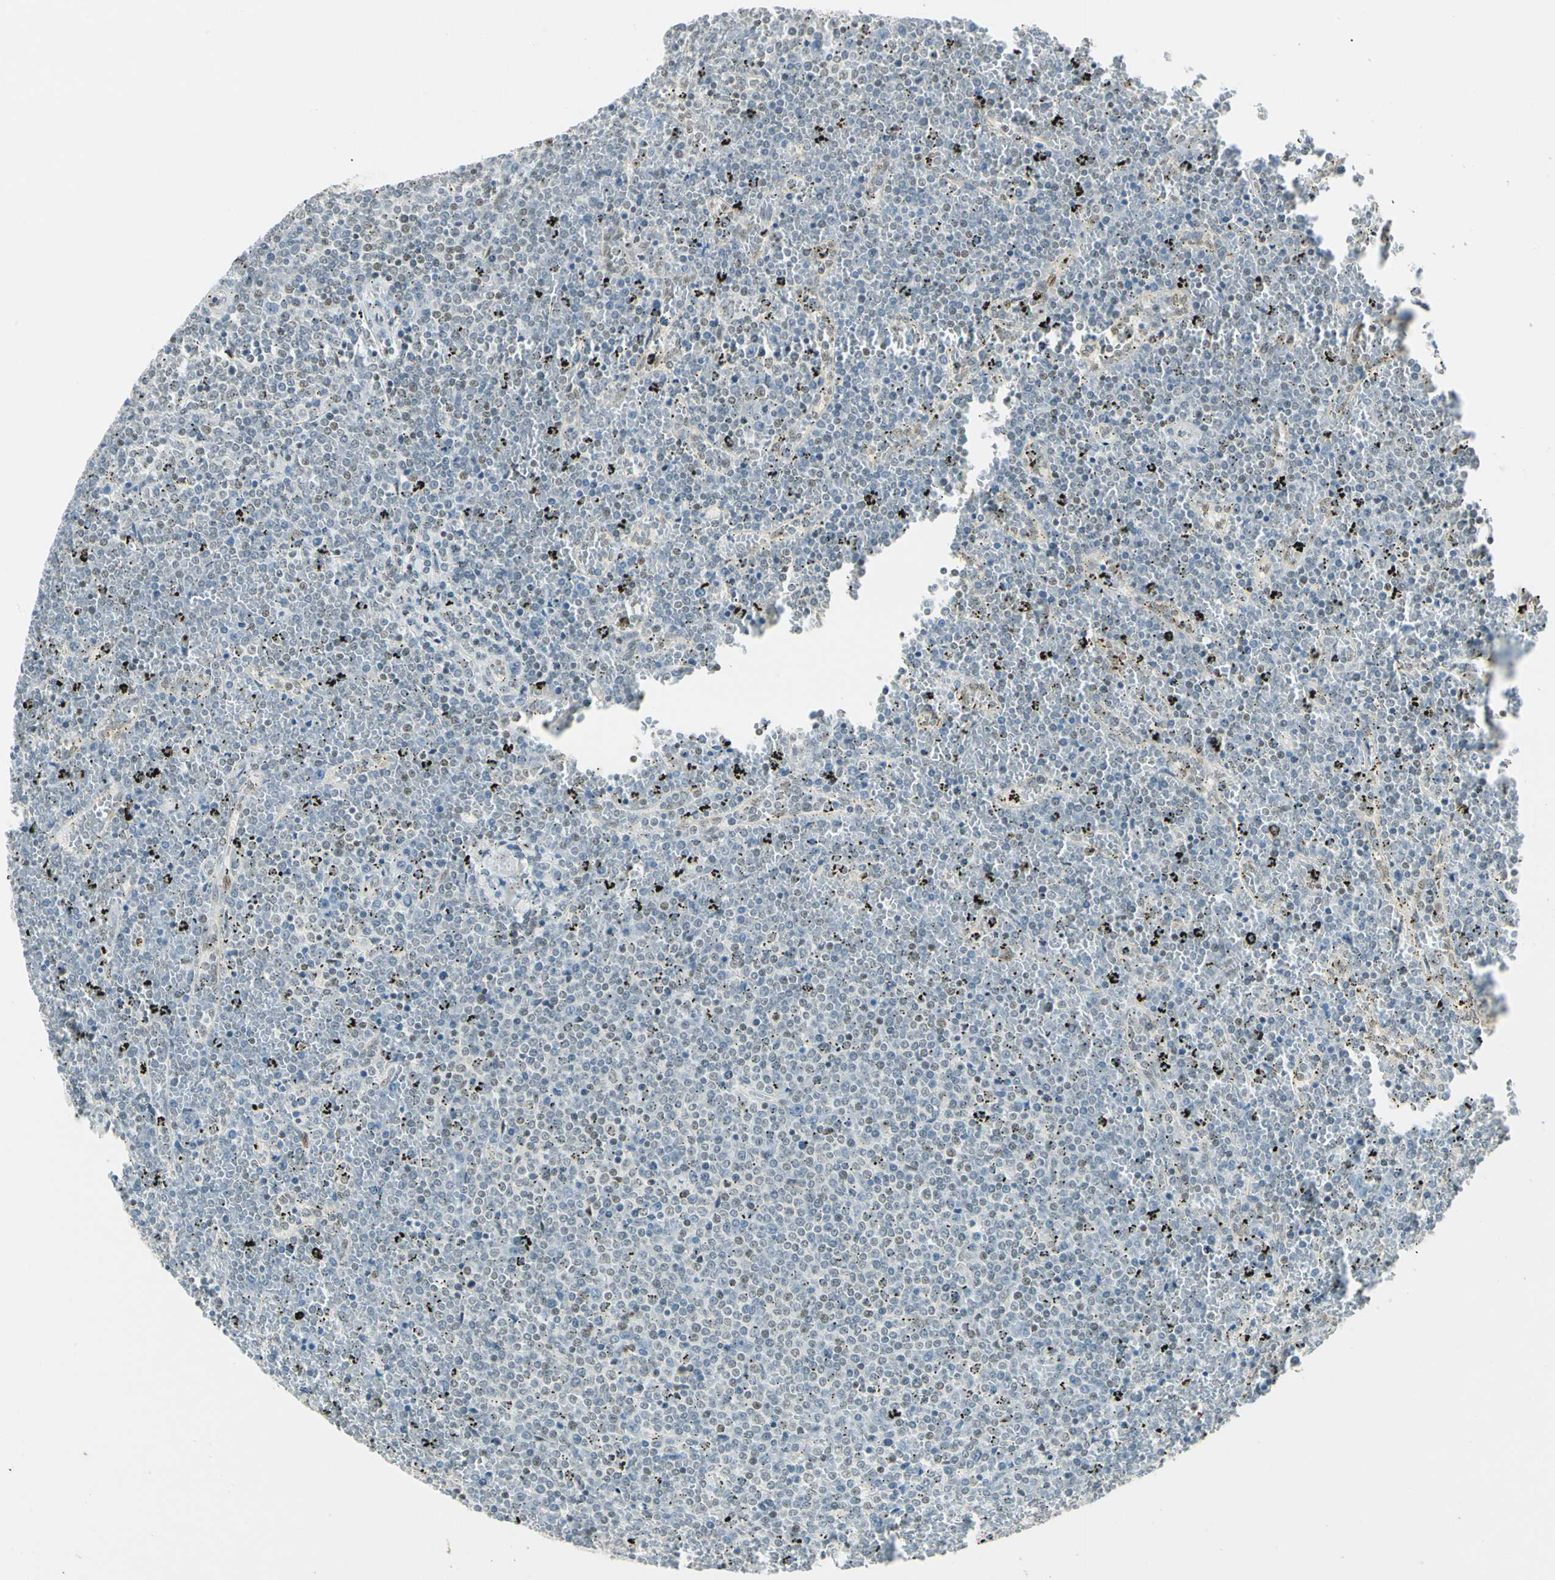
{"staining": {"intensity": "negative", "quantity": "none", "location": "none"}, "tissue": "lymphoma", "cell_type": "Tumor cells", "image_type": "cancer", "snomed": [{"axis": "morphology", "description": "Malignant lymphoma, non-Hodgkin's type, Low grade"}, {"axis": "topography", "description": "Spleen"}], "caption": "This is an immunohistochemistry (IHC) image of human low-grade malignant lymphoma, non-Hodgkin's type. There is no expression in tumor cells.", "gene": "NELFE", "patient": {"sex": "female", "age": 77}}